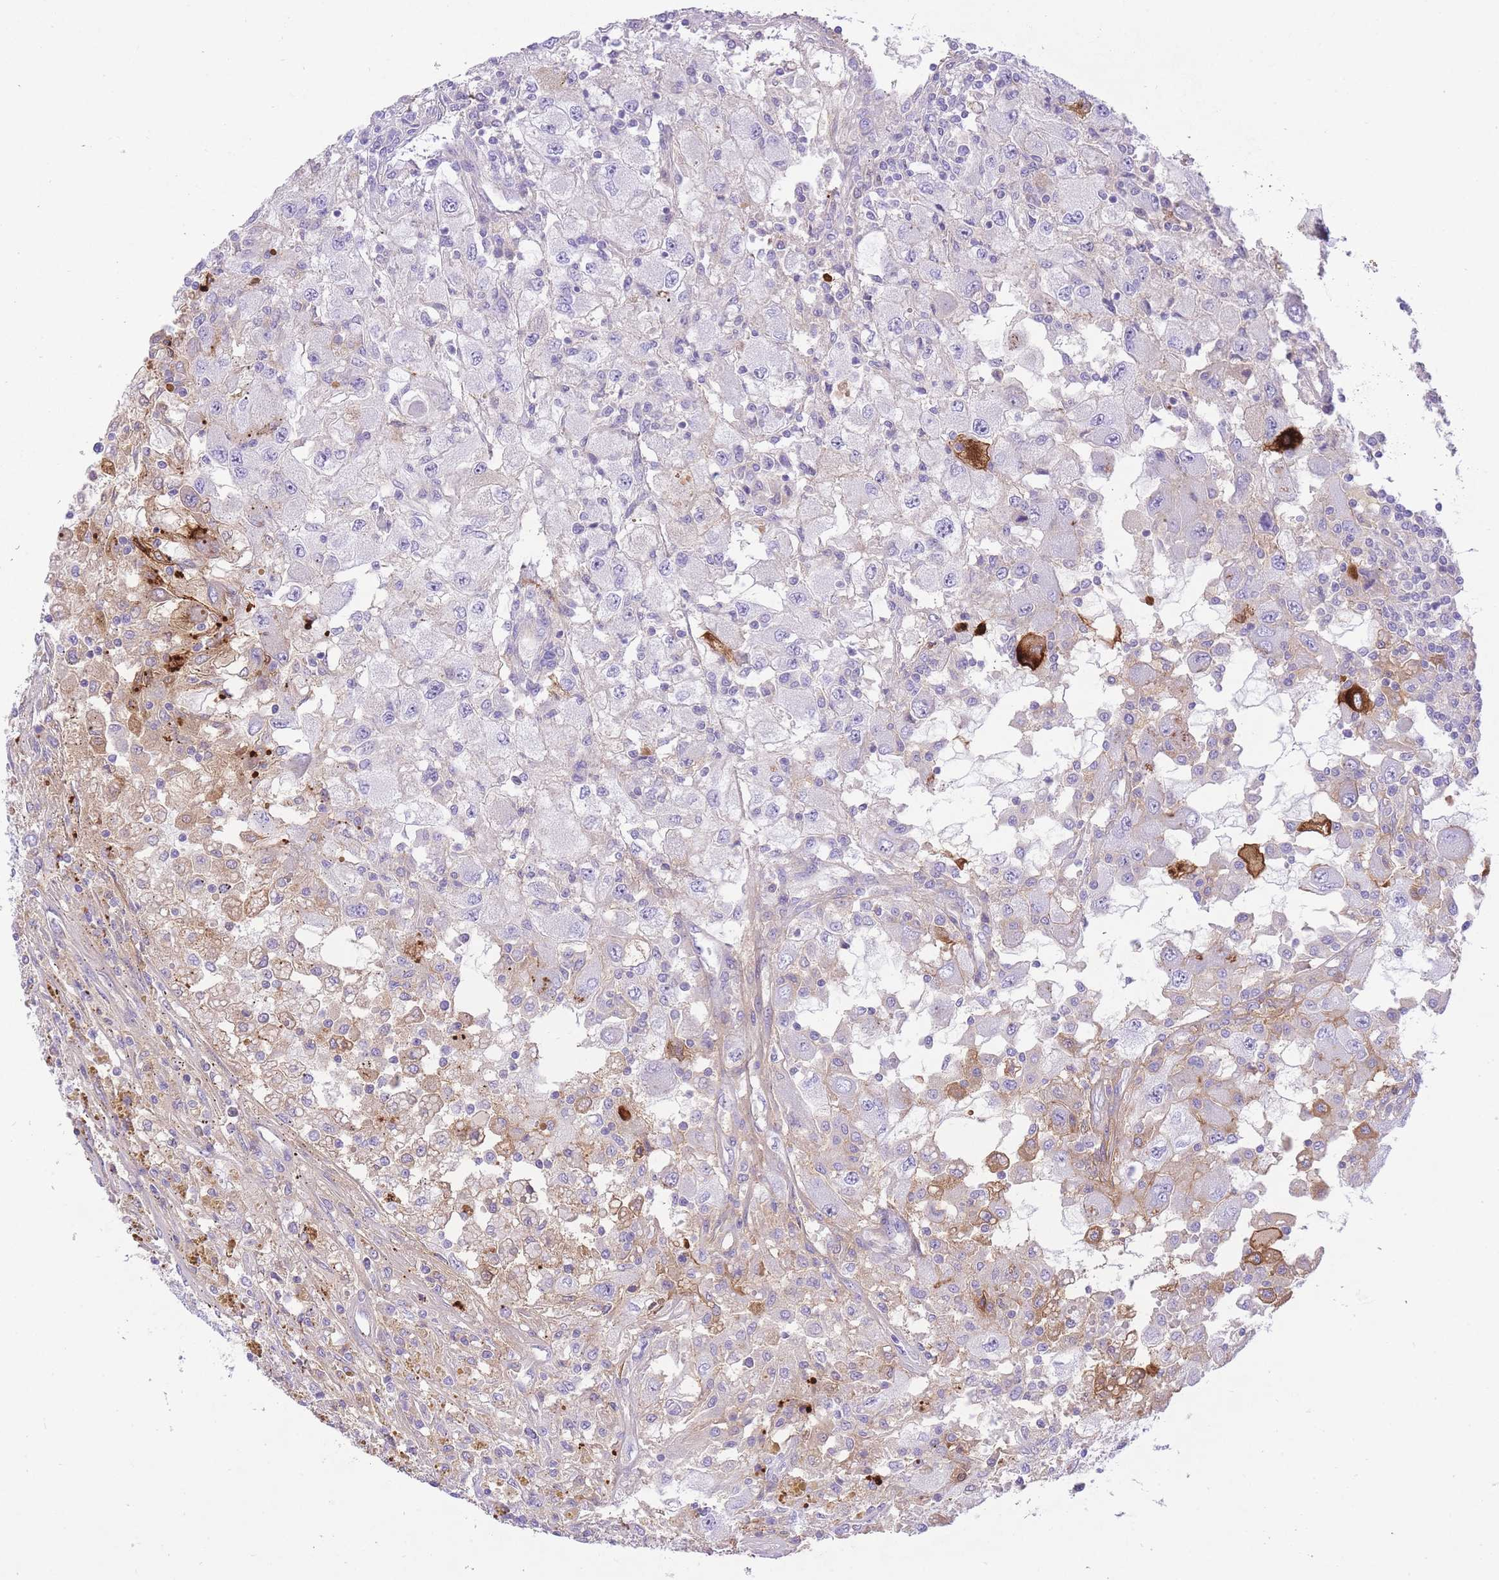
{"staining": {"intensity": "negative", "quantity": "none", "location": "none"}, "tissue": "renal cancer", "cell_type": "Tumor cells", "image_type": "cancer", "snomed": [{"axis": "morphology", "description": "Adenocarcinoma, NOS"}, {"axis": "topography", "description": "Kidney"}], "caption": "An immunohistochemistry (IHC) image of renal cancer (adenocarcinoma) is shown. There is no staining in tumor cells of renal cancer (adenocarcinoma).", "gene": "HRG", "patient": {"sex": "female", "age": 67}}